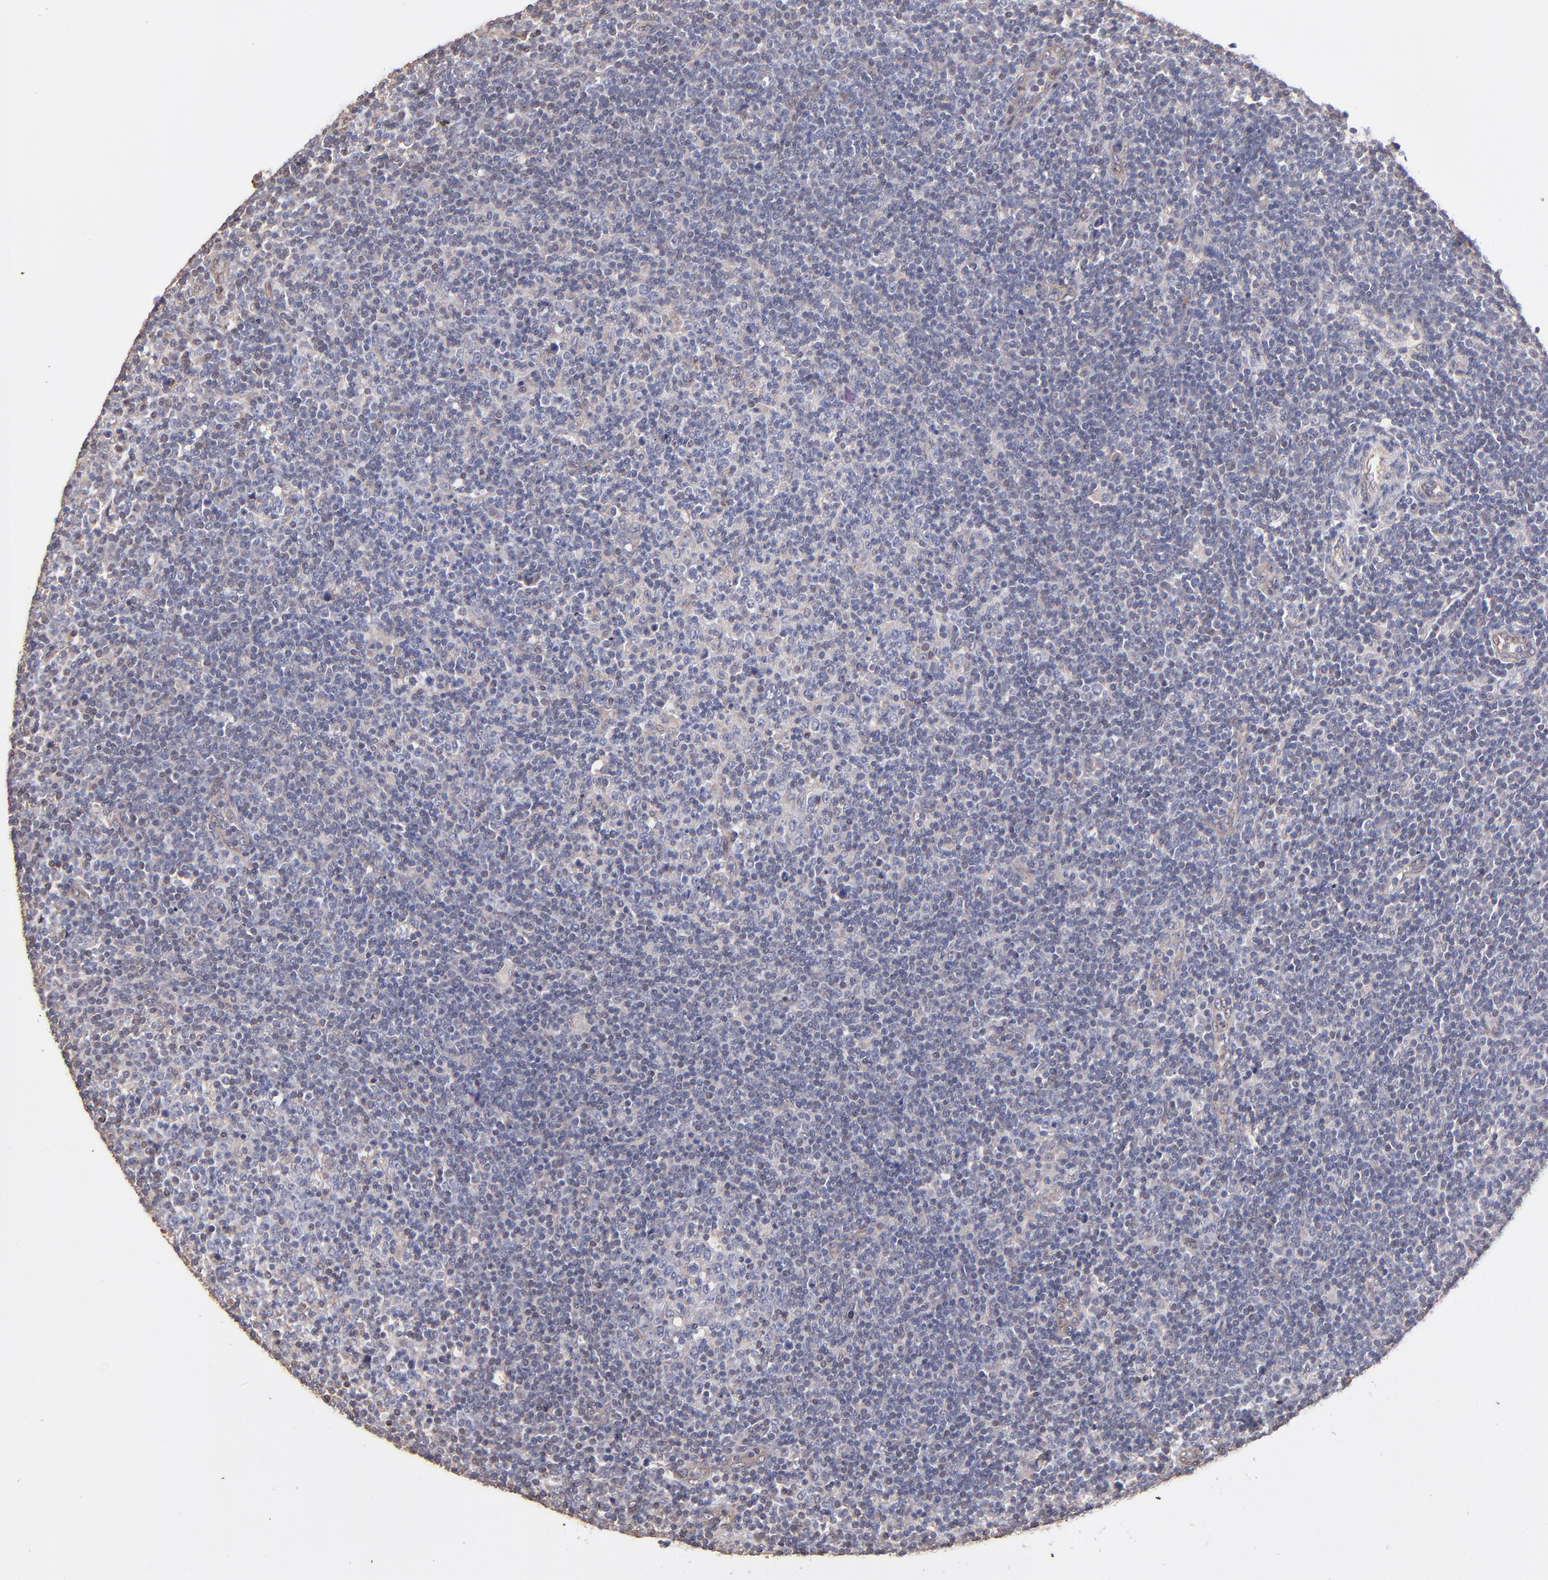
{"staining": {"intensity": "weak", "quantity": "<25%", "location": "cytoplasmic/membranous"}, "tissue": "lymphoma", "cell_type": "Tumor cells", "image_type": "cancer", "snomed": [{"axis": "morphology", "description": "Malignant lymphoma, non-Hodgkin's type, Low grade"}, {"axis": "topography", "description": "Lymph node"}], "caption": "A high-resolution micrograph shows immunohistochemistry (IHC) staining of lymphoma, which displays no significant expression in tumor cells. (DAB IHC with hematoxylin counter stain).", "gene": "ABCC1", "patient": {"sex": "male", "age": 70}}